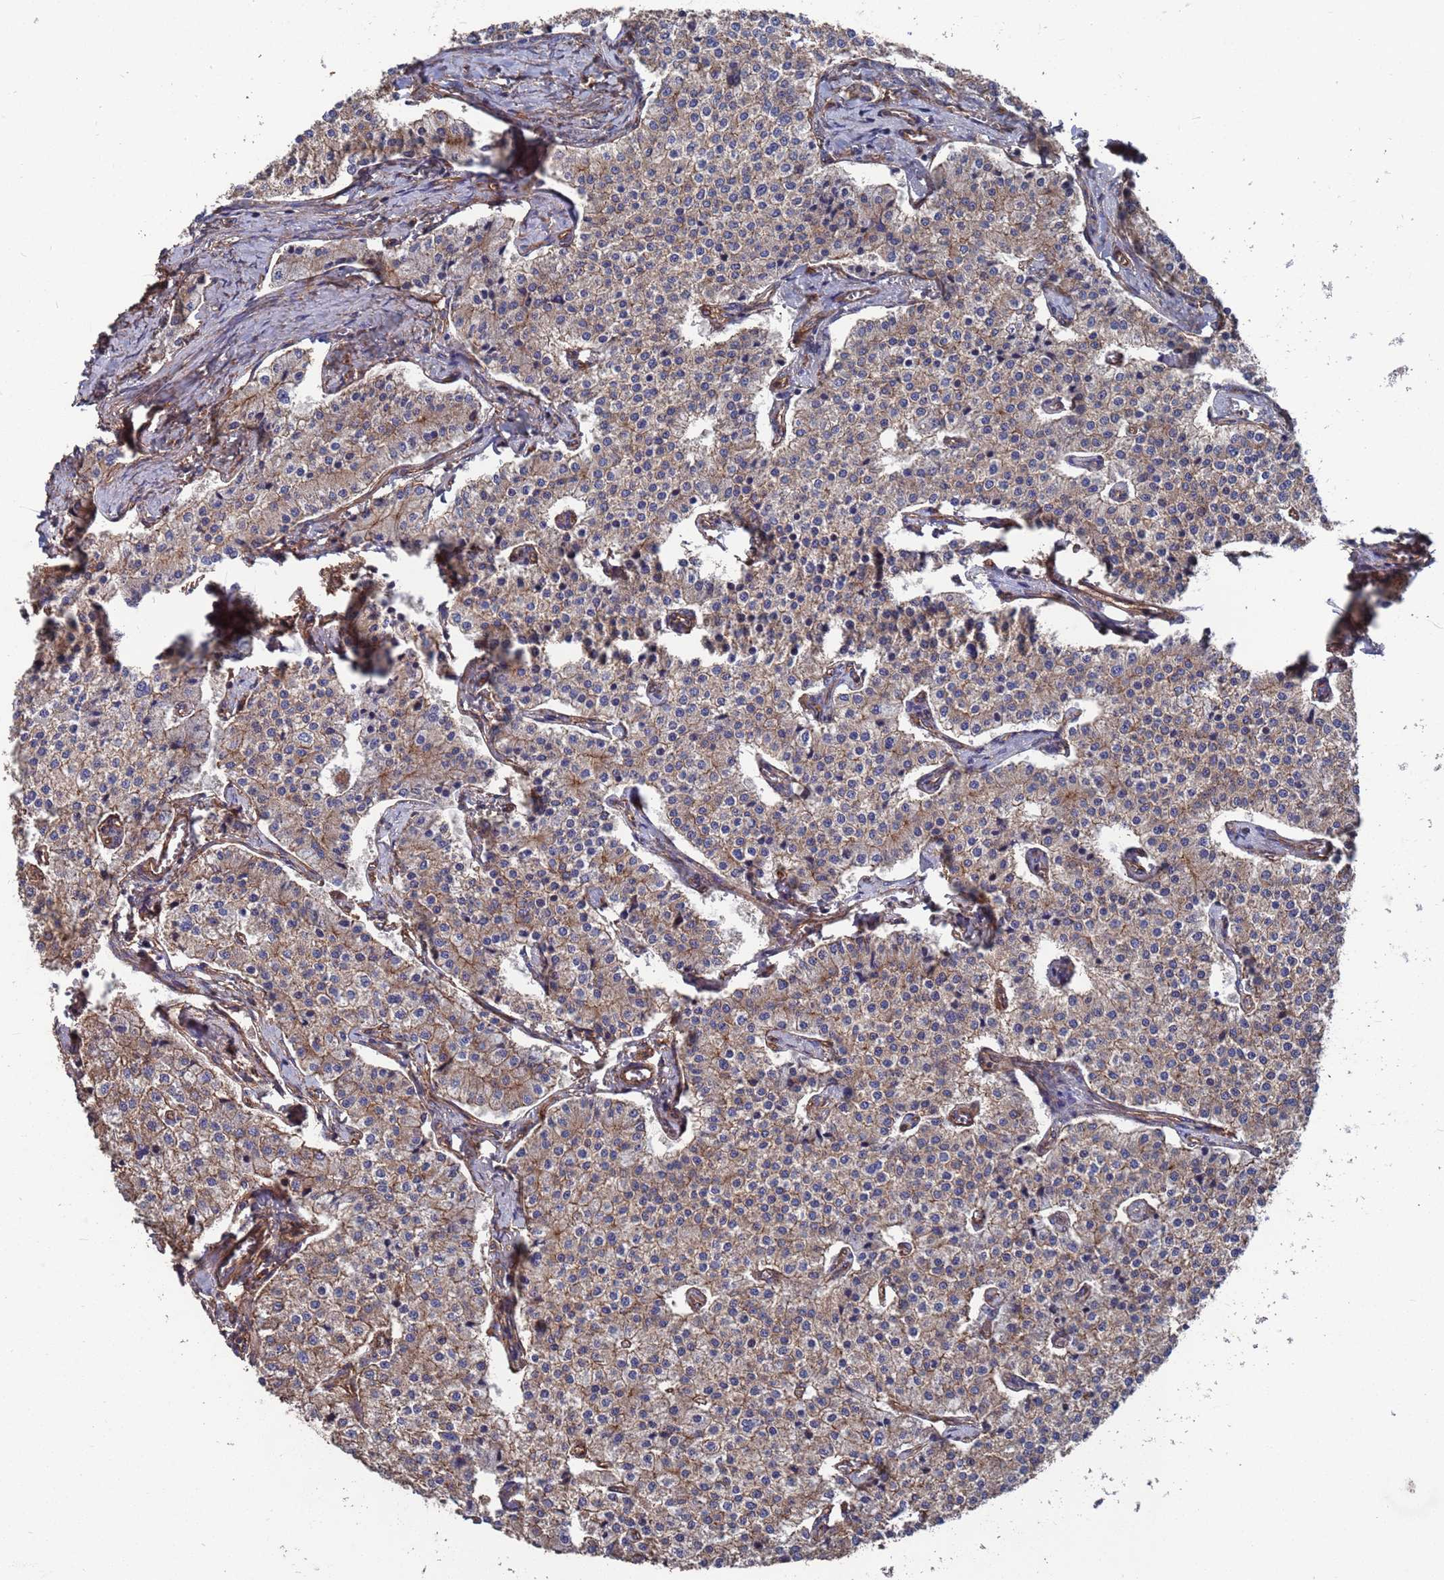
{"staining": {"intensity": "weak", "quantity": "25%-75%", "location": "cytoplasmic/membranous"}, "tissue": "carcinoid", "cell_type": "Tumor cells", "image_type": "cancer", "snomed": [{"axis": "morphology", "description": "Carcinoid, malignant, NOS"}, {"axis": "topography", "description": "Colon"}], "caption": "A high-resolution histopathology image shows immunohistochemistry staining of carcinoid (malignant), which reveals weak cytoplasmic/membranous expression in approximately 25%-75% of tumor cells.", "gene": "NDUFAF6", "patient": {"sex": "female", "age": 52}}